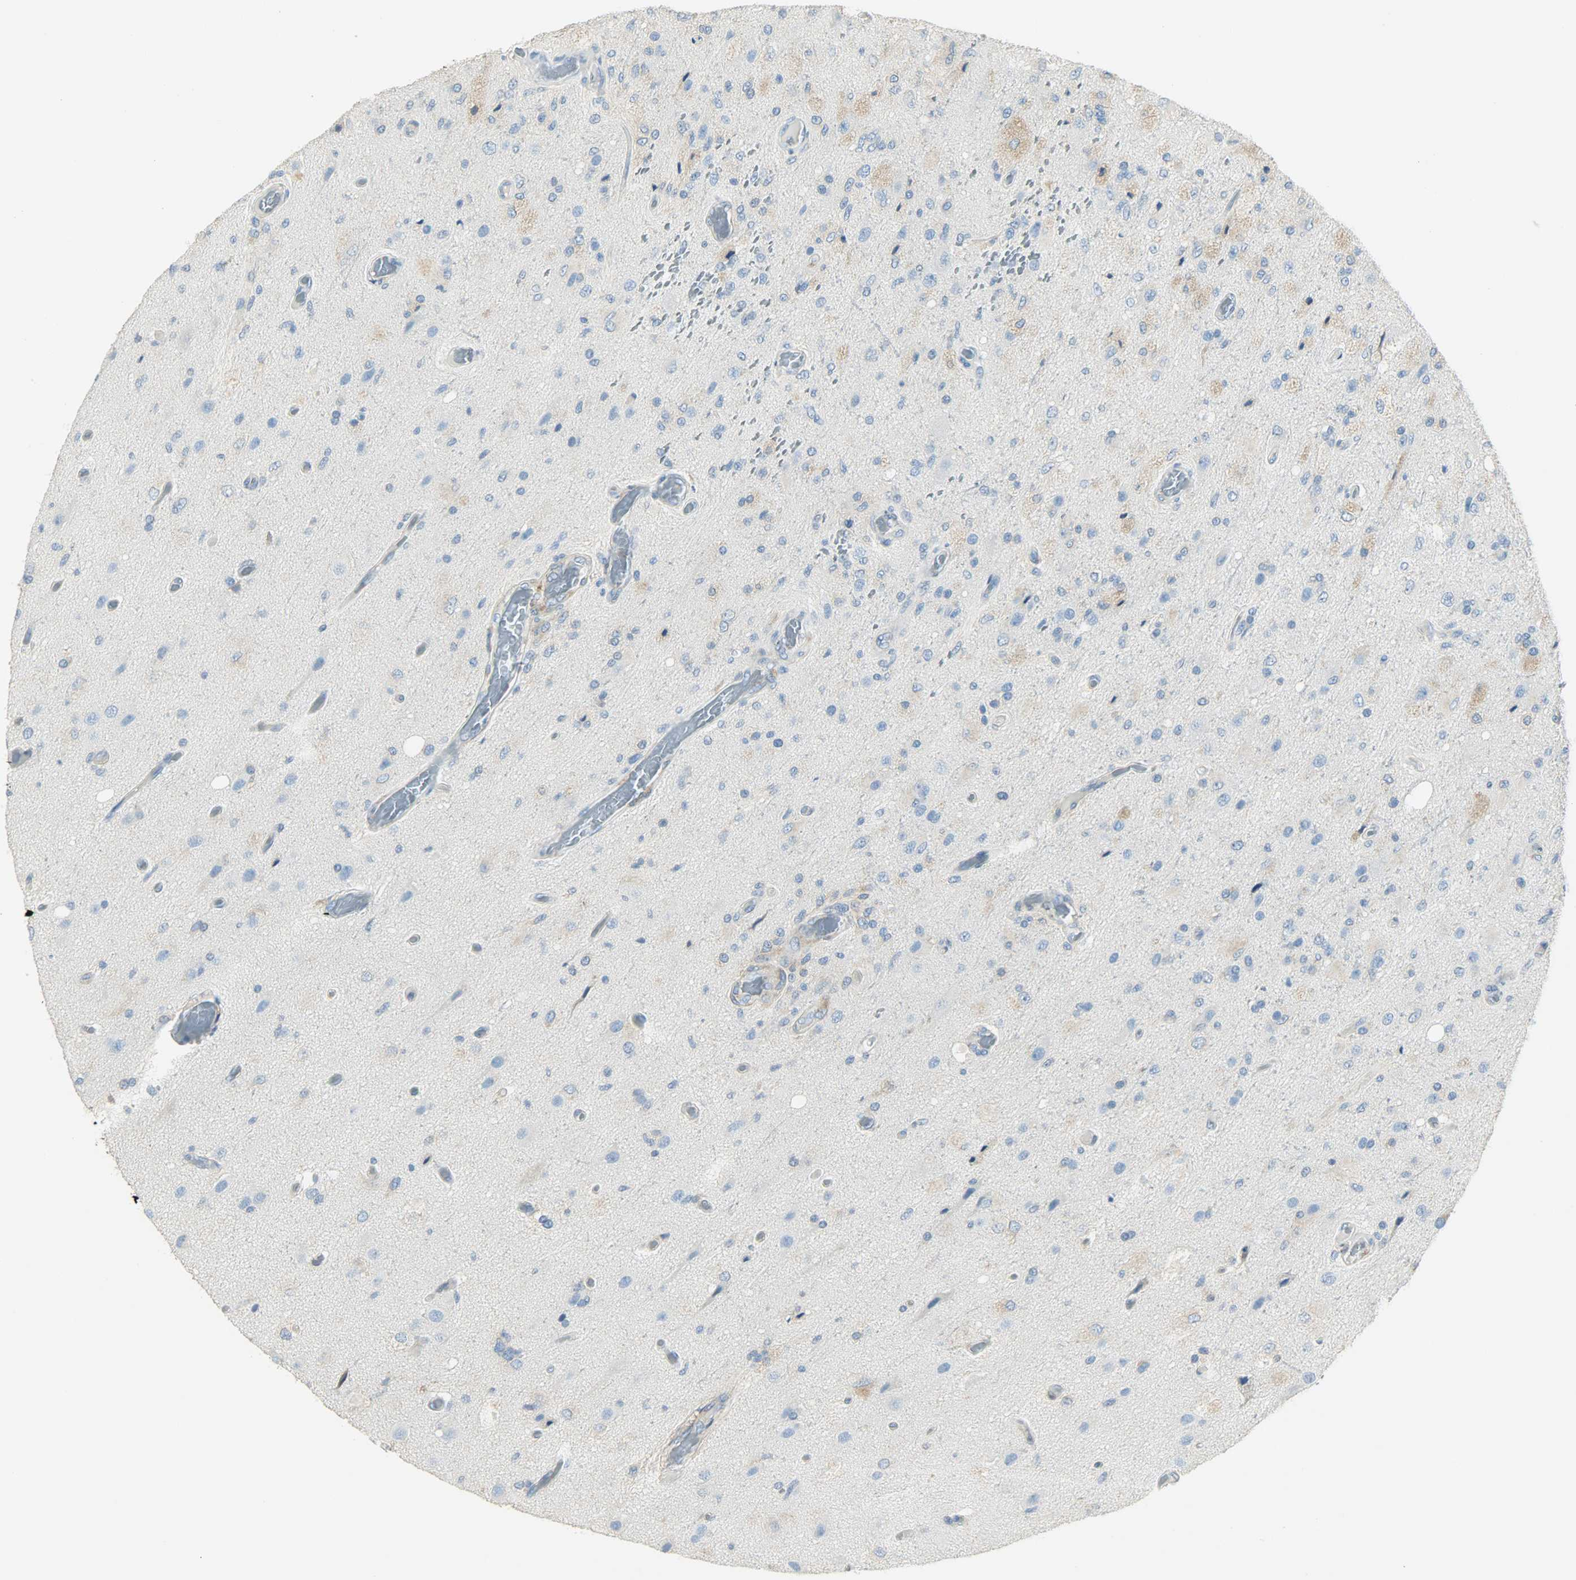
{"staining": {"intensity": "moderate", "quantity": "25%-75%", "location": "cytoplasmic/membranous"}, "tissue": "glioma", "cell_type": "Tumor cells", "image_type": "cancer", "snomed": [{"axis": "morphology", "description": "Normal tissue, NOS"}, {"axis": "morphology", "description": "Glioma, malignant, High grade"}, {"axis": "topography", "description": "Cerebral cortex"}], "caption": "Glioma was stained to show a protein in brown. There is medium levels of moderate cytoplasmic/membranous expression in approximately 25%-75% of tumor cells.", "gene": "PKD2", "patient": {"sex": "male", "age": 77}}